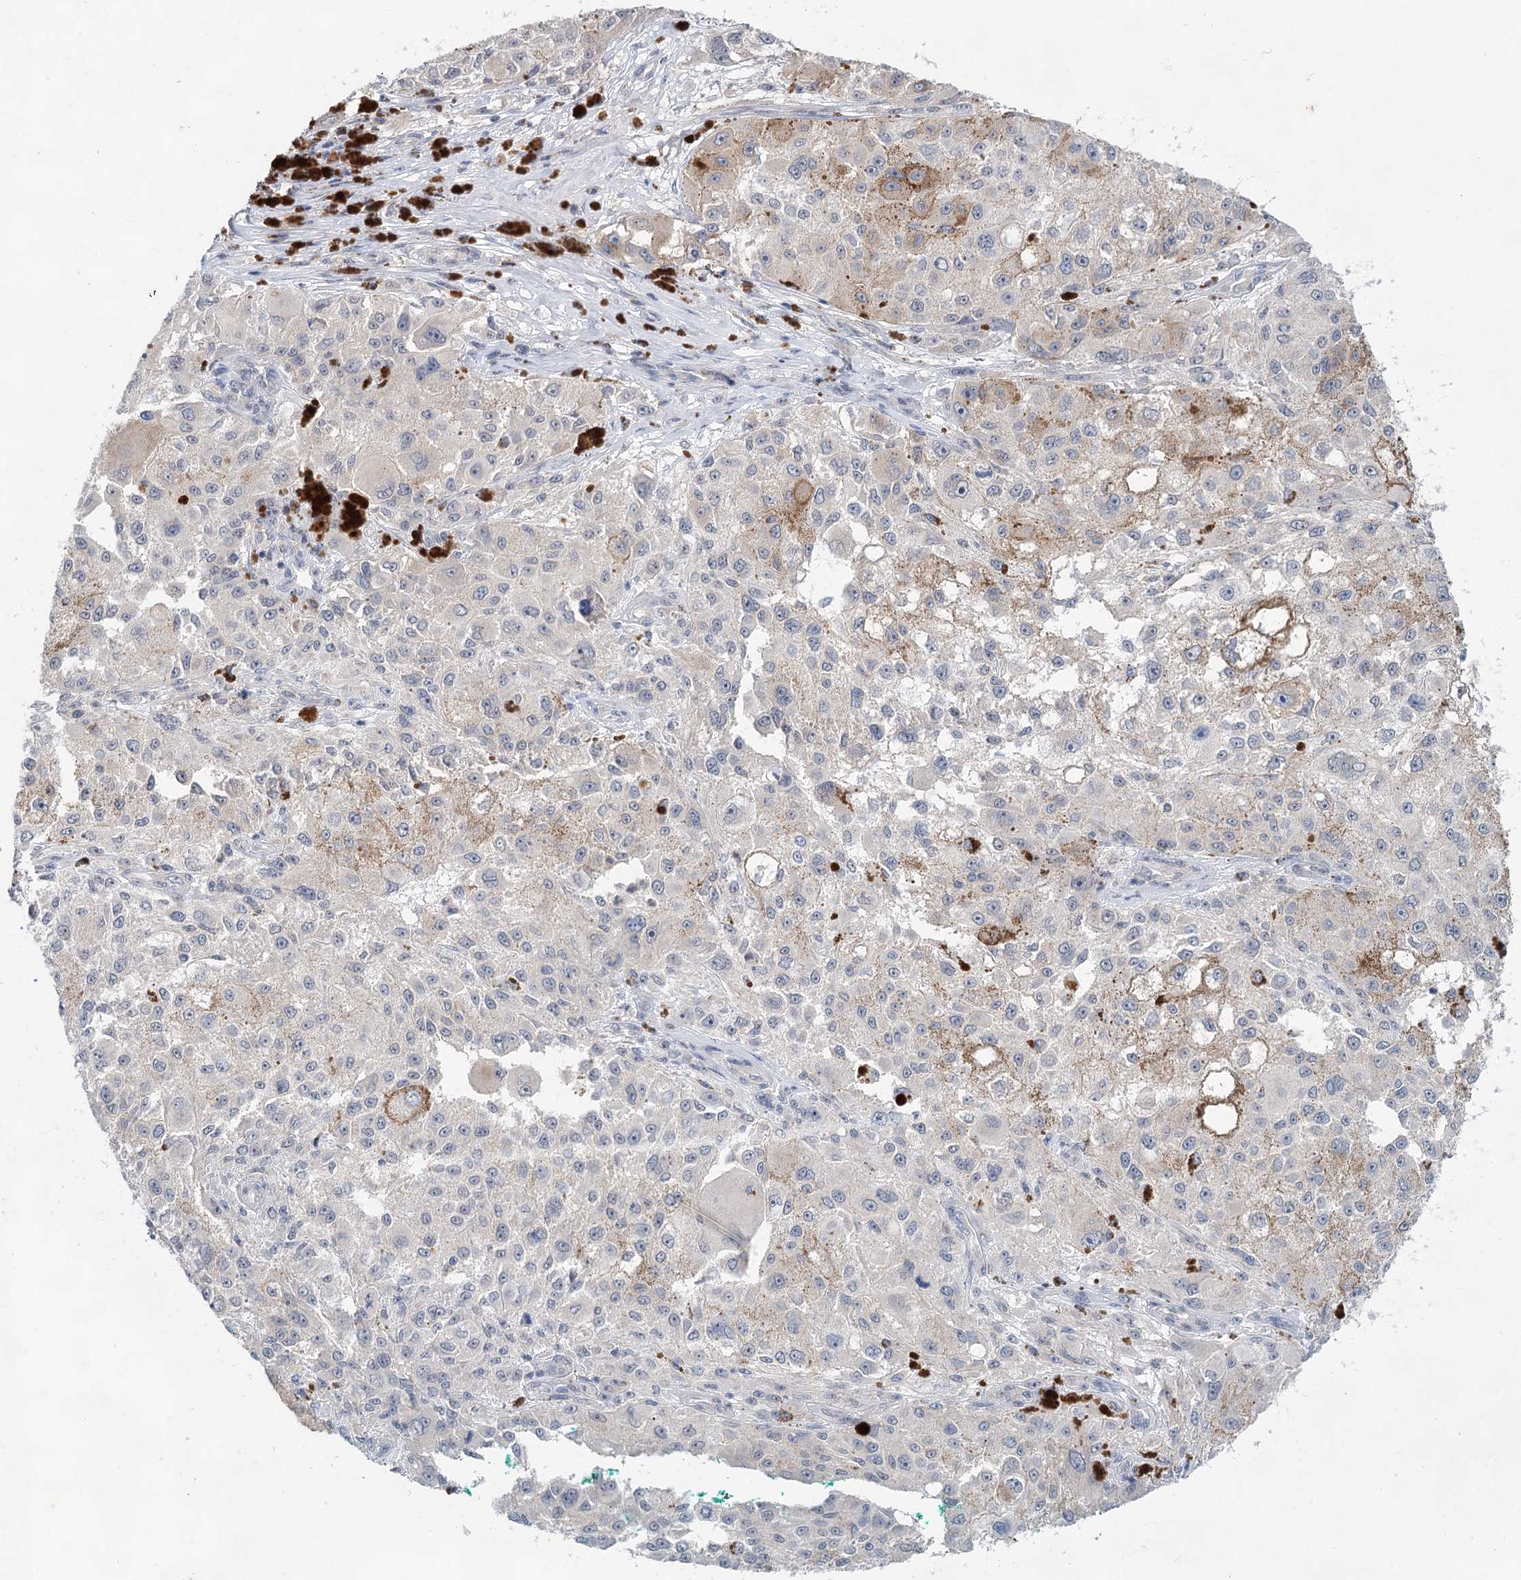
{"staining": {"intensity": "negative", "quantity": "none", "location": "none"}, "tissue": "melanoma", "cell_type": "Tumor cells", "image_type": "cancer", "snomed": [{"axis": "morphology", "description": "Necrosis, NOS"}, {"axis": "morphology", "description": "Malignant melanoma, NOS"}, {"axis": "topography", "description": "Skin"}], "caption": "Tumor cells show no significant protein expression in malignant melanoma.", "gene": "BLTP1", "patient": {"sex": "female", "age": 87}}